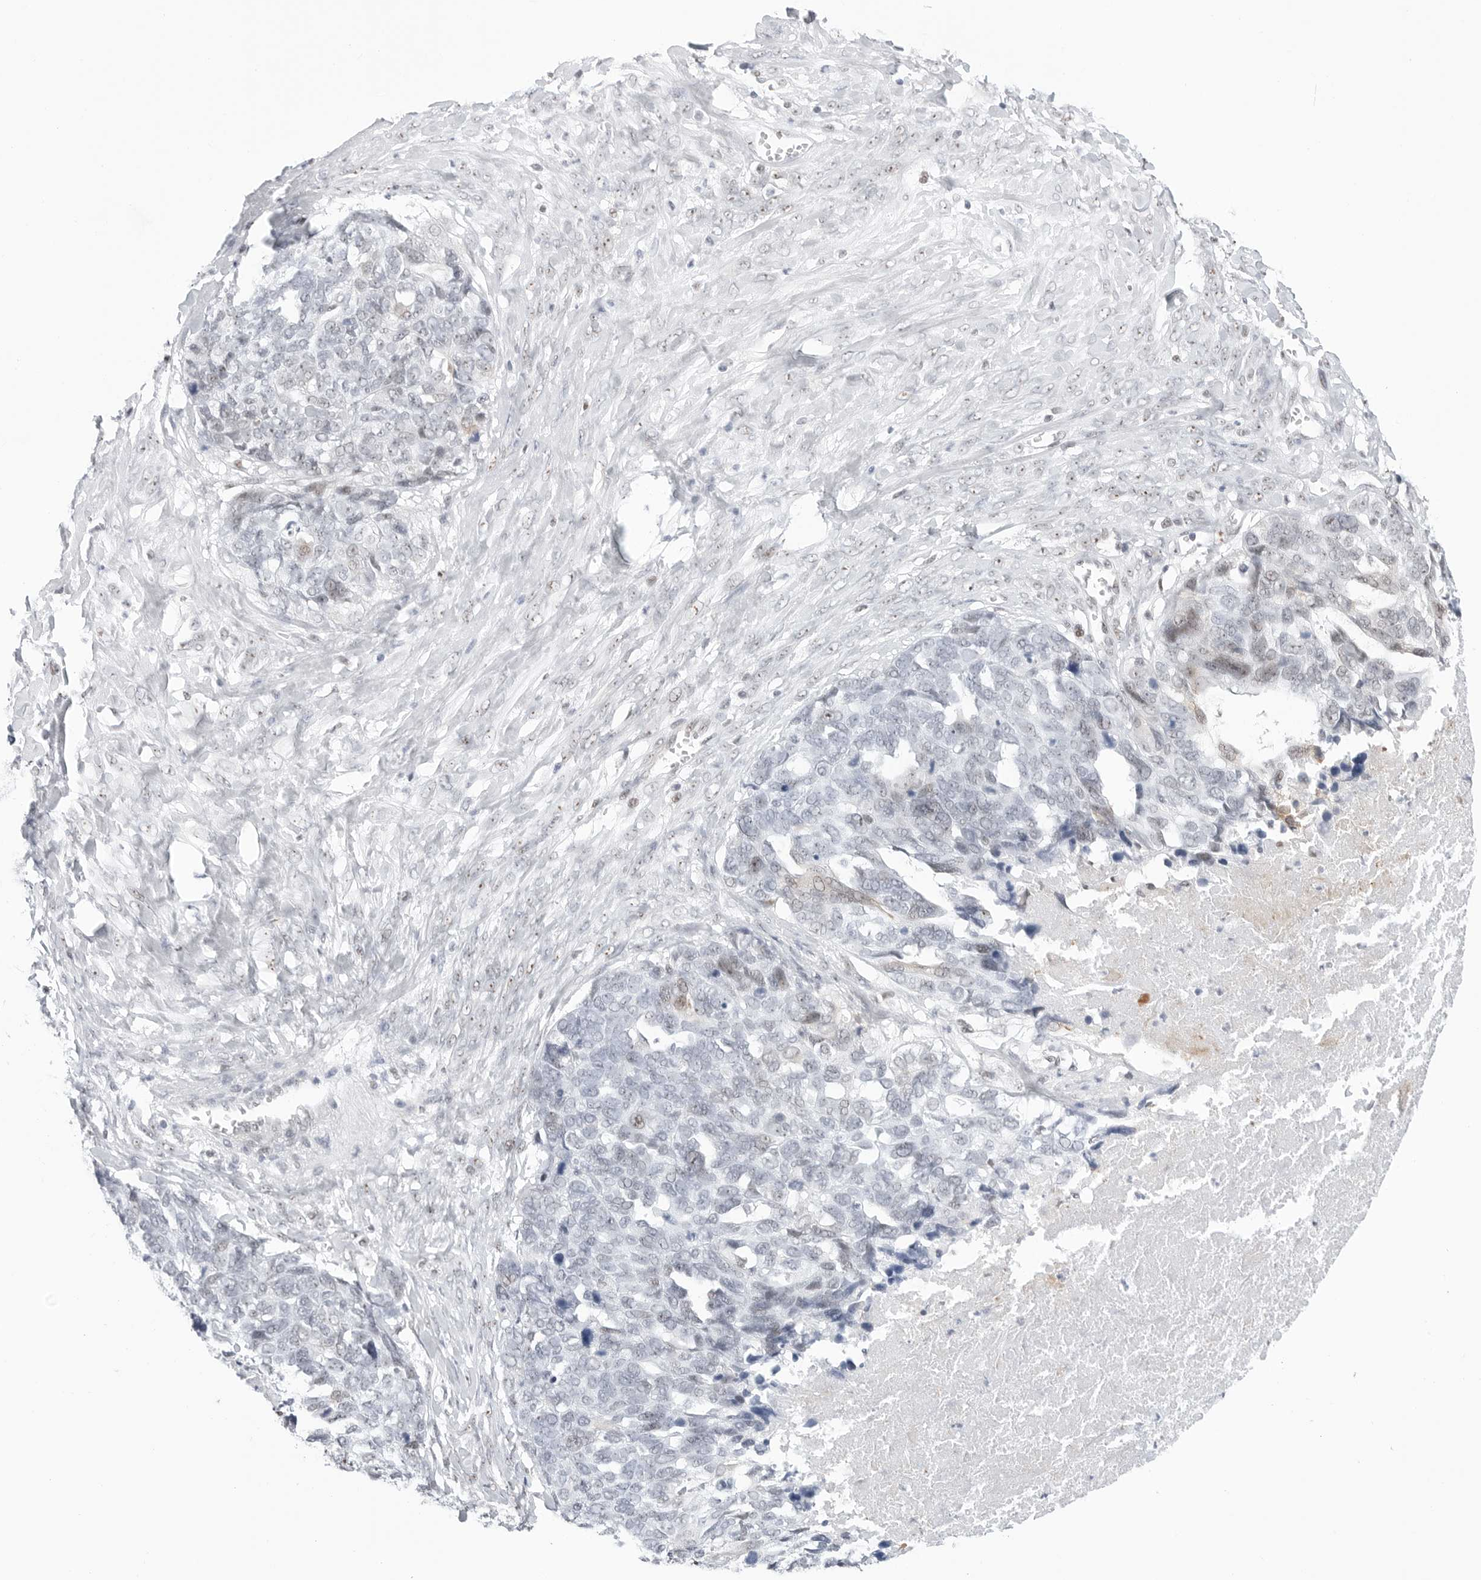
{"staining": {"intensity": "weak", "quantity": "<25%", "location": "nuclear"}, "tissue": "ovarian cancer", "cell_type": "Tumor cells", "image_type": "cancer", "snomed": [{"axis": "morphology", "description": "Cystadenocarcinoma, serous, NOS"}, {"axis": "topography", "description": "Ovary"}], "caption": "A high-resolution histopathology image shows IHC staining of ovarian serous cystadenocarcinoma, which exhibits no significant expression in tumor cells.", "gene": "C1orf162", "patient": {"sex": "female", "age": 79}}